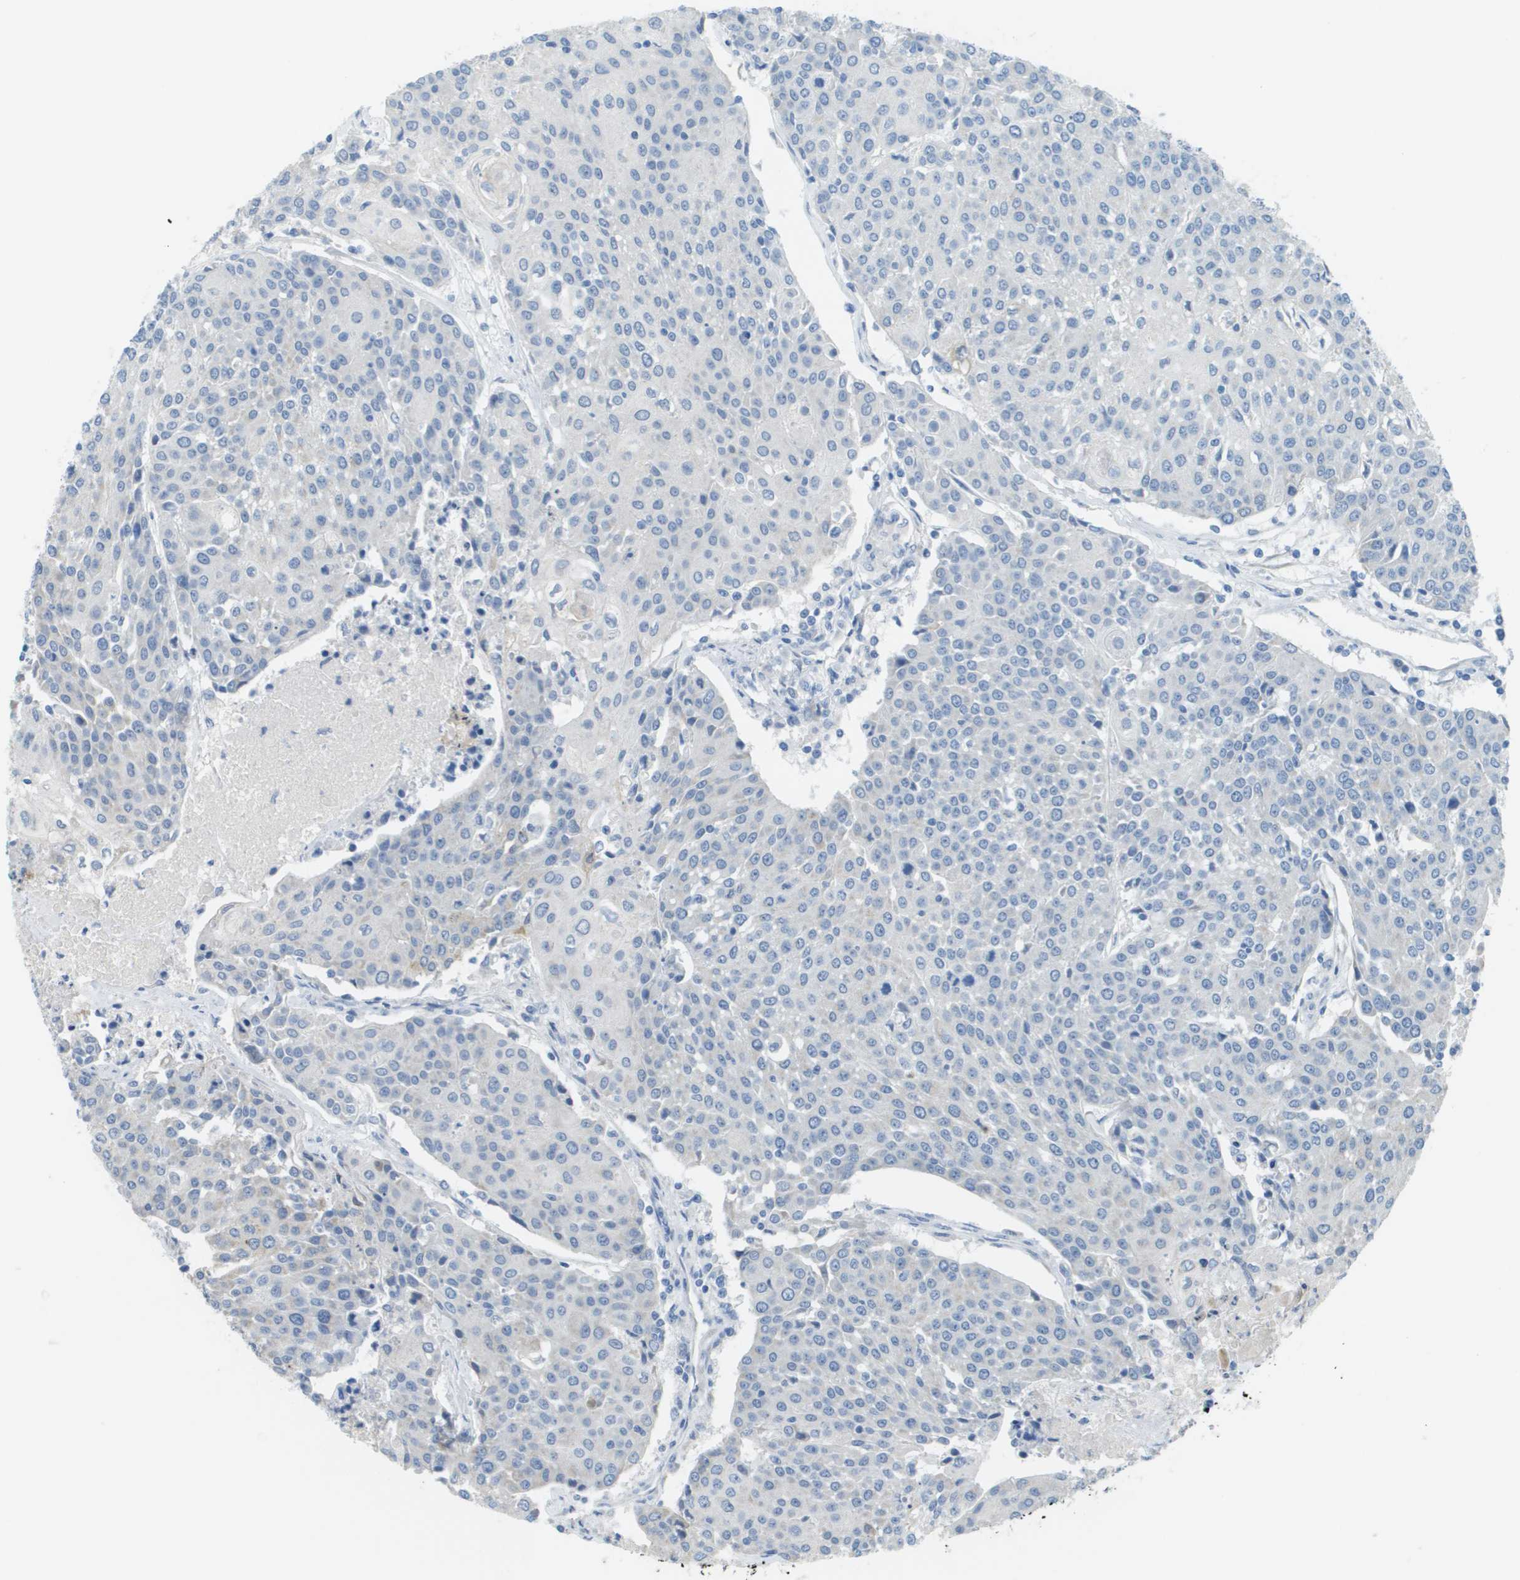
{"staining": {"intensity": "negative", "quantity": "none", "location": "none"}, "tissue": "urothelial cancer", "cell_type": "Tumor cells", "image_type": "cancer", "snomed": [{"axis": "morphology", "description": "Urothelial carcinoma, High grade"}, {"axis": "topography", "description": "Urinary bladder"}], "caption": "High power microscopy histopathology image of an IHC photomicrograph of high-grade urothelial carcinoma, revealing no significant expression in tumor cells.", "gene": "PTGDR2", "patient": {"sex": "female", "age": 85}}